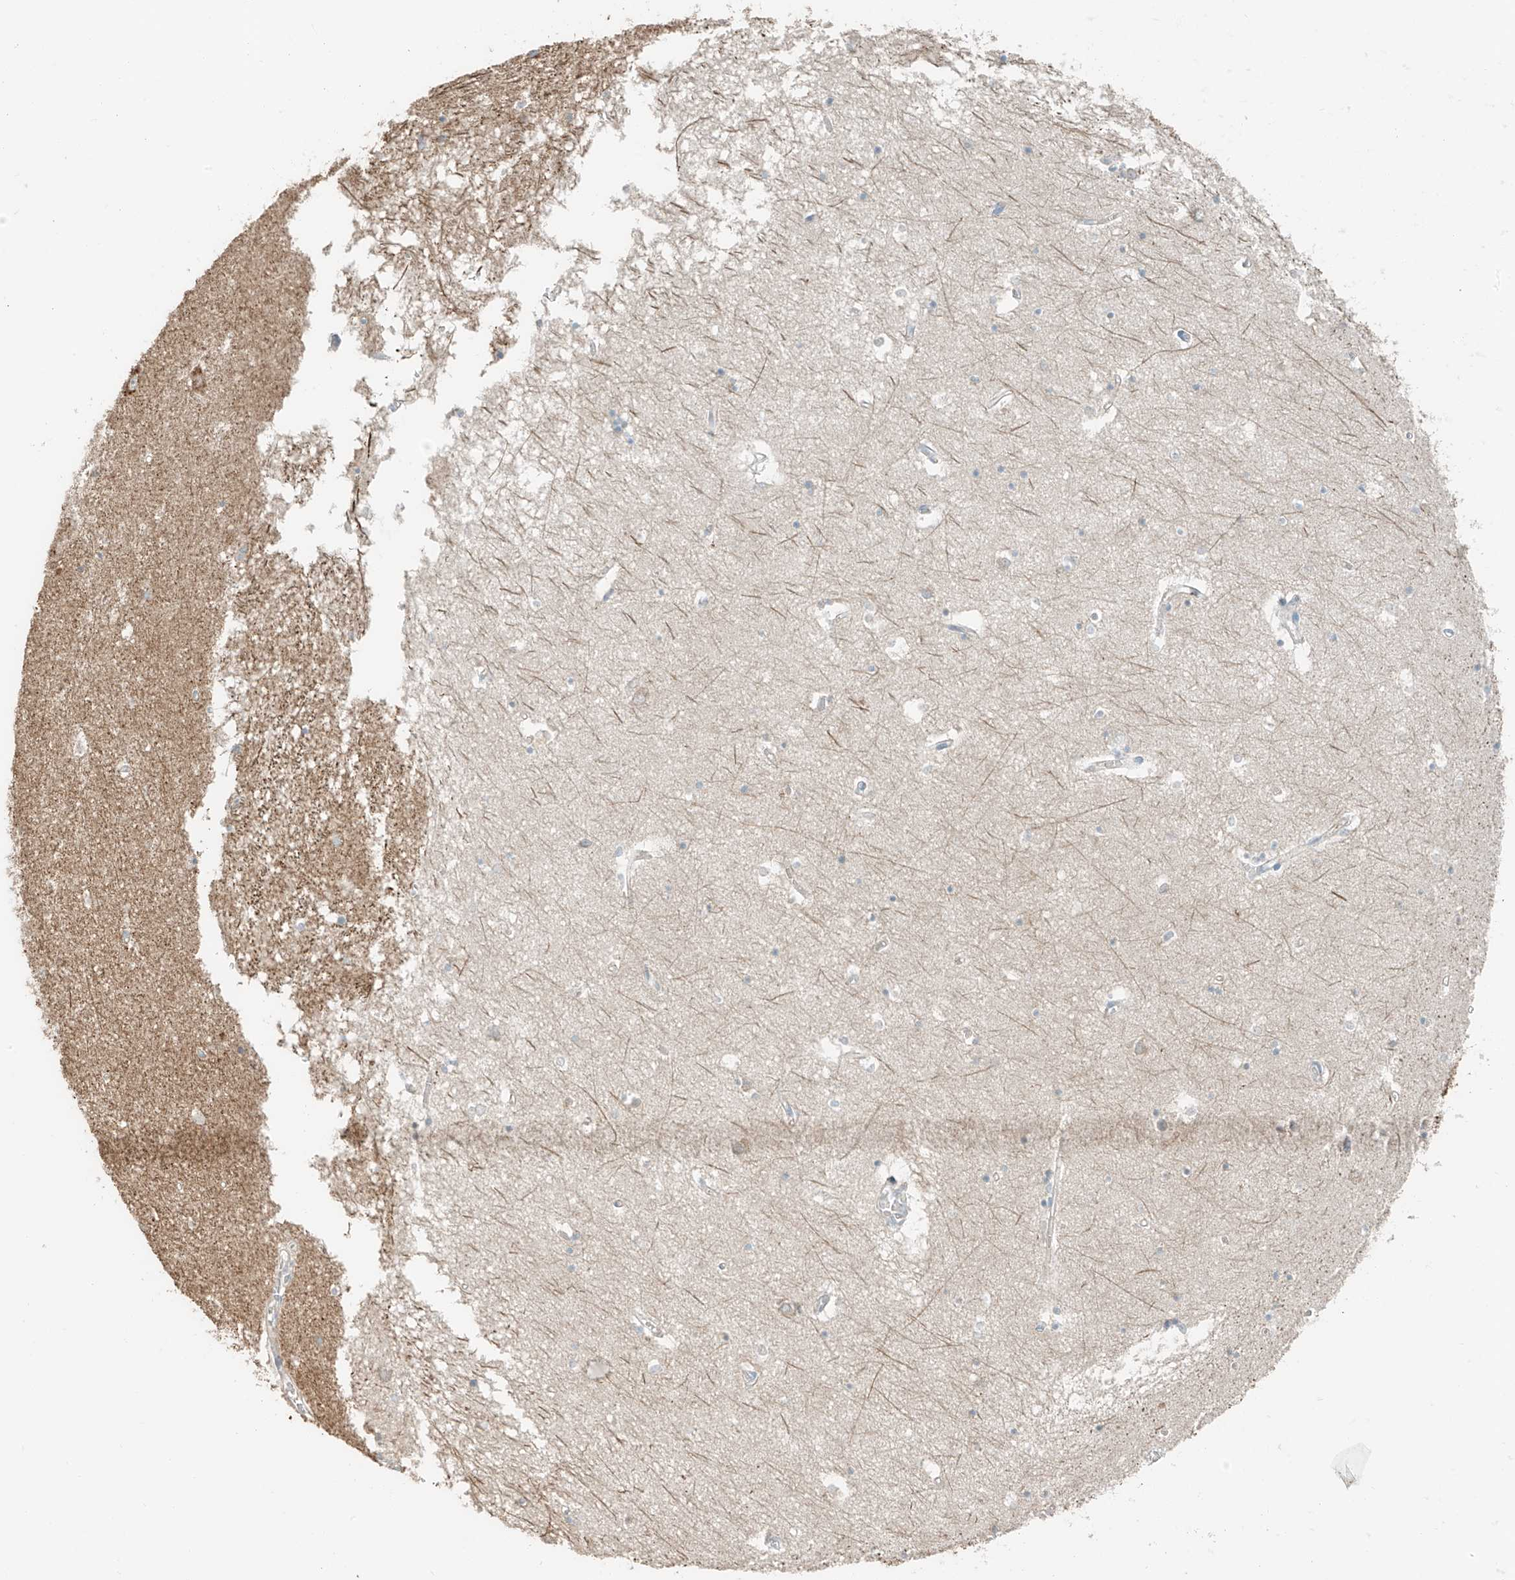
{"staining": {"intensity": "negative", "quantity": "none", "location": "none"}, "tissue": "hippocampus", "cell_type": "Glial cells", "image_type": "normal", "snomed": [{"axis": "morphology", "description": "Normal tissue, NOS"}, {"axis": "topography", "description": "Hippocampus"}], "caption": "Immunohistochemistry (IHC) micrograph of normal human hippocampus stained for a protein (brown), which shows no positivity in glial cells.", "gene": "RFTN2", "patient": {"sex": "male", "age": 70}}